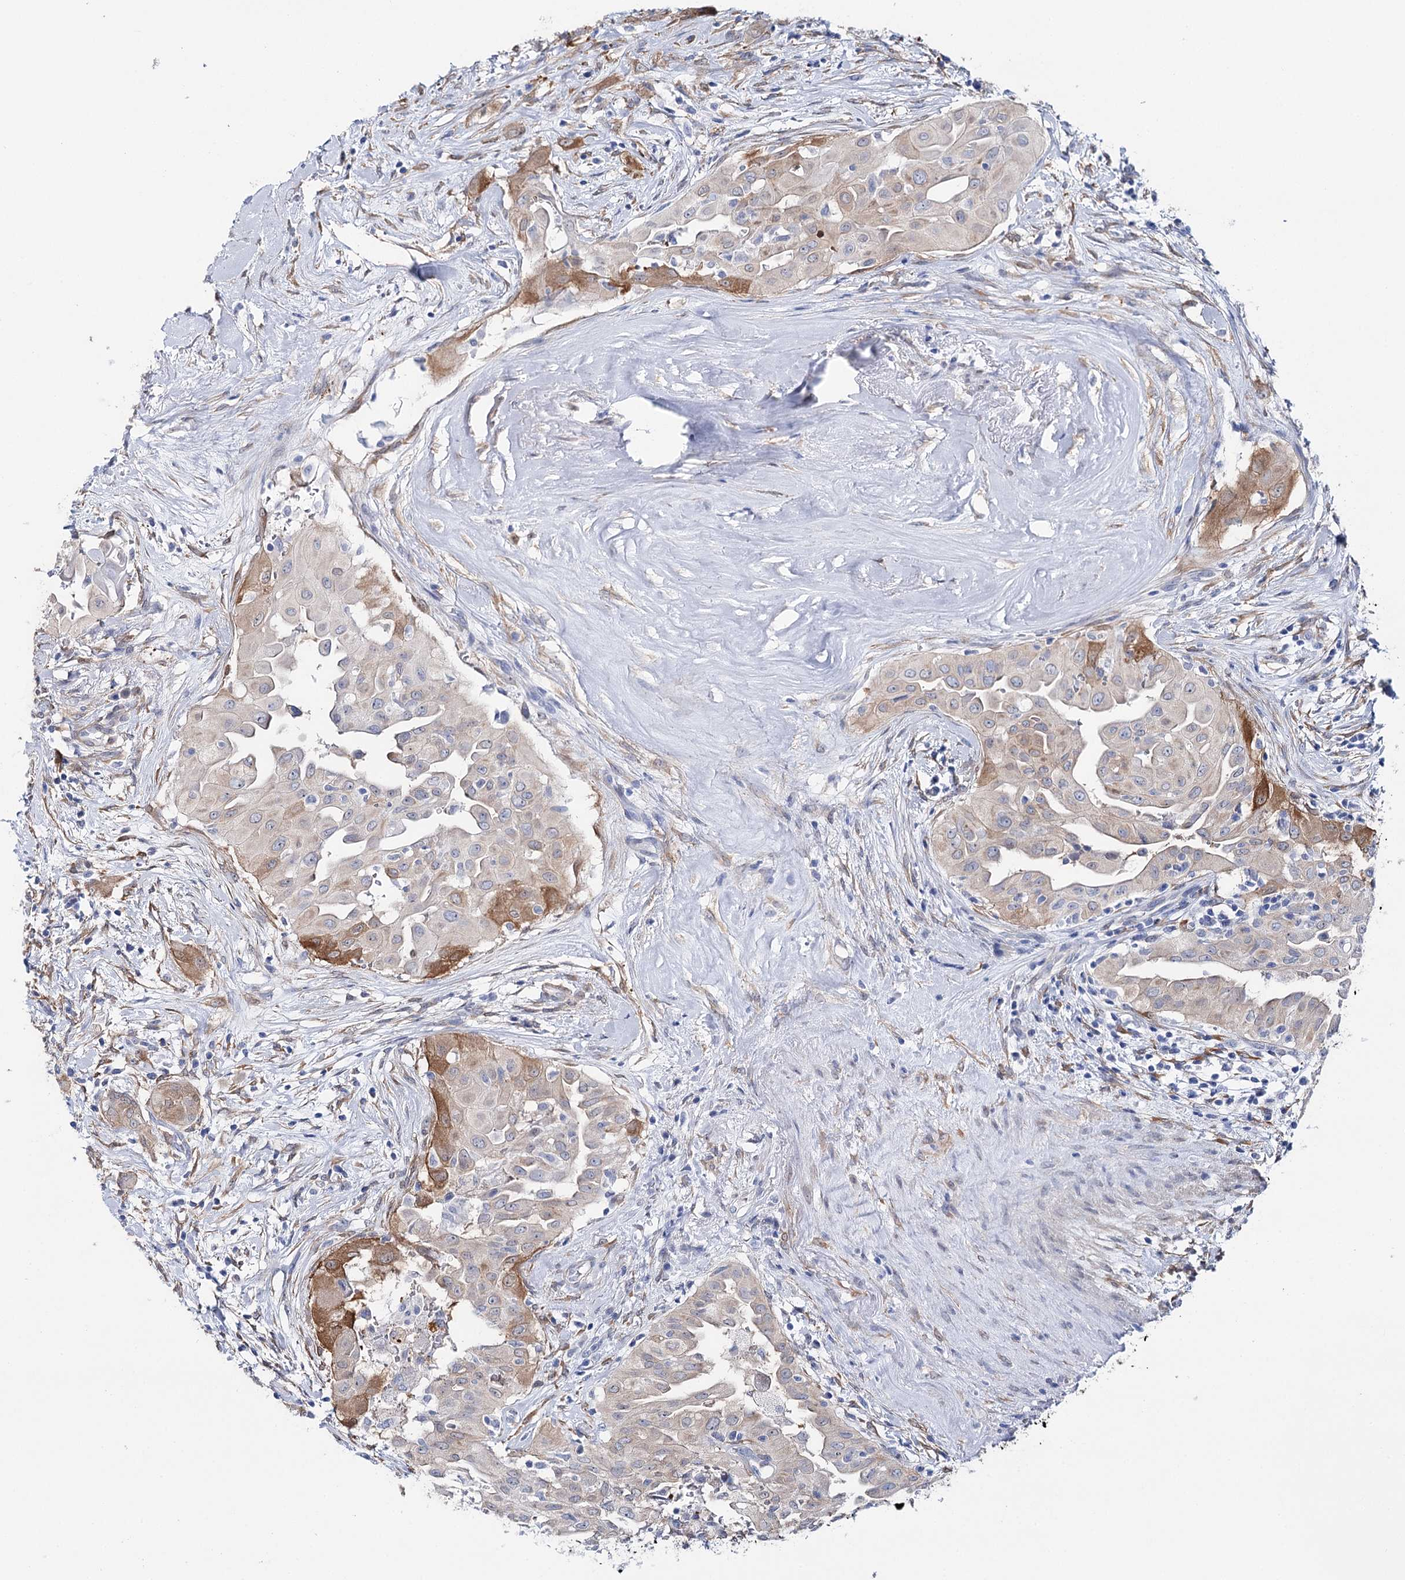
{"staining": {"intensity": "moderate", "quantity": "<25%", "location": "cytoplasmic/membranous"}, "tissue": "thyroid cancer", "cell_type": "Tumor cells", "image_type": "cancer", "snomed": [{"axis": "morphology", "description": "Papillary adenocarcinoma, NOS"}, {"axis": "topography", "description": "Thyroid gland"}], "caption": "This photomicrograph shows thyroid cancer (papillary adenocarcinoma) stained with immunohistochemistry (IHC) to label a protein in brown. The cytoplasmic/membranous of tumor cells show moderate positivity for the protein. Nuclei are counter-stained blue.", "gene": "UGDH", "patient": {"sex": "female", "age": 59}}